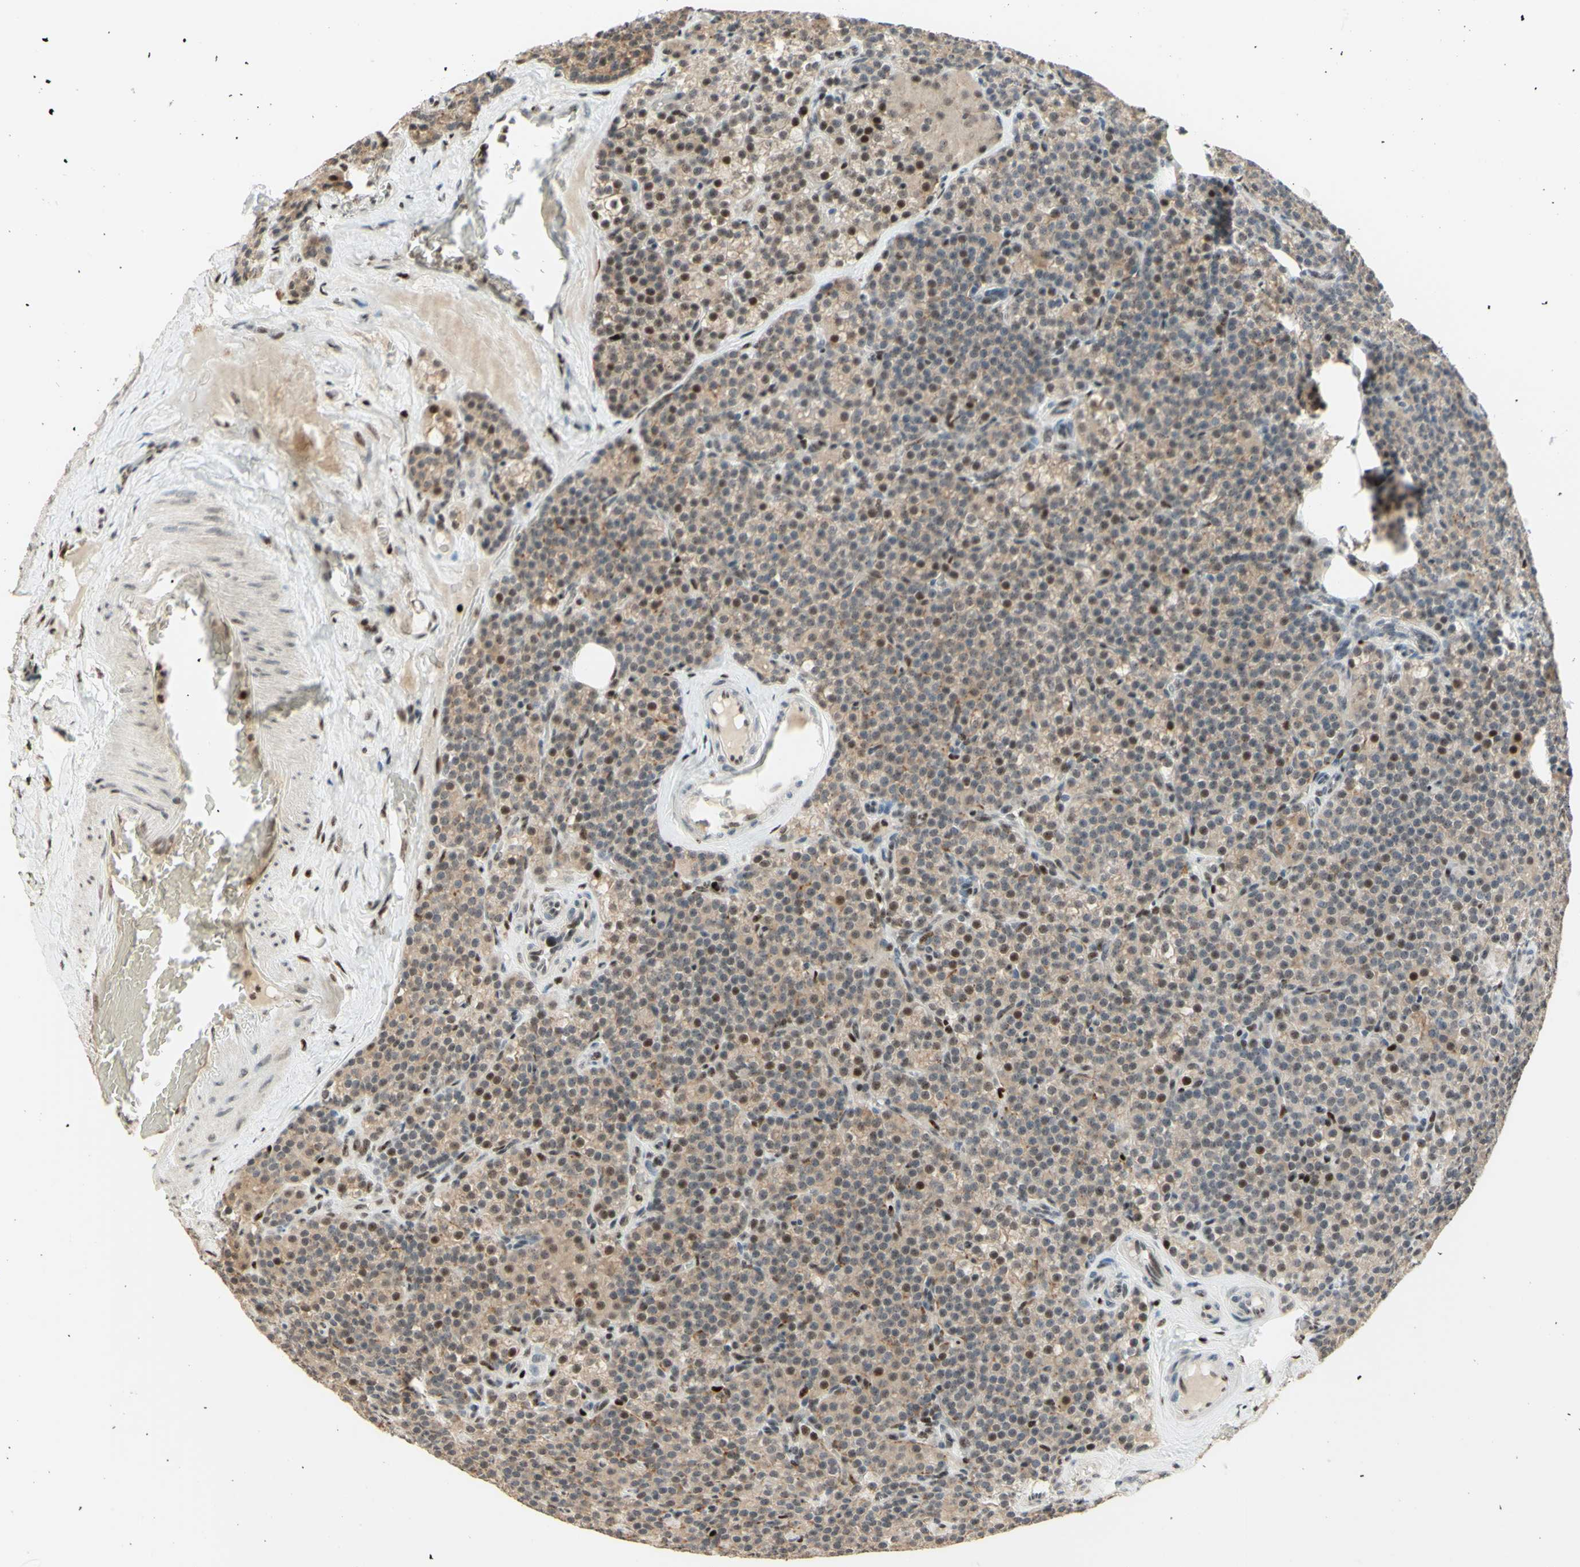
{"staining": {"intensity": "moderate", "quantity": "25%-75%", "location": "cytoplasmic/membranous,nuclear"}, "tissue": "parathyroid gland", "cell_type": "Glandular cells", "image_type": "normal", "snomed": [{"axis": "morphology", "description": "Normal tissue, NOS"}, {"axis": "topography", "description": "Parathyroid gland"}], "caption": "Protein expression analysis of benign human parathyroid gland reveals moderate cytoplasmic/membranous,nuclear expression in about 25%-75% of glandular cells. Immunohistochemistry (ihc) stains the protein of interest in brown and the nuclei are stained blue.", "gene": "CDKL5", "patient": {"sex": "female", "age": 57}}